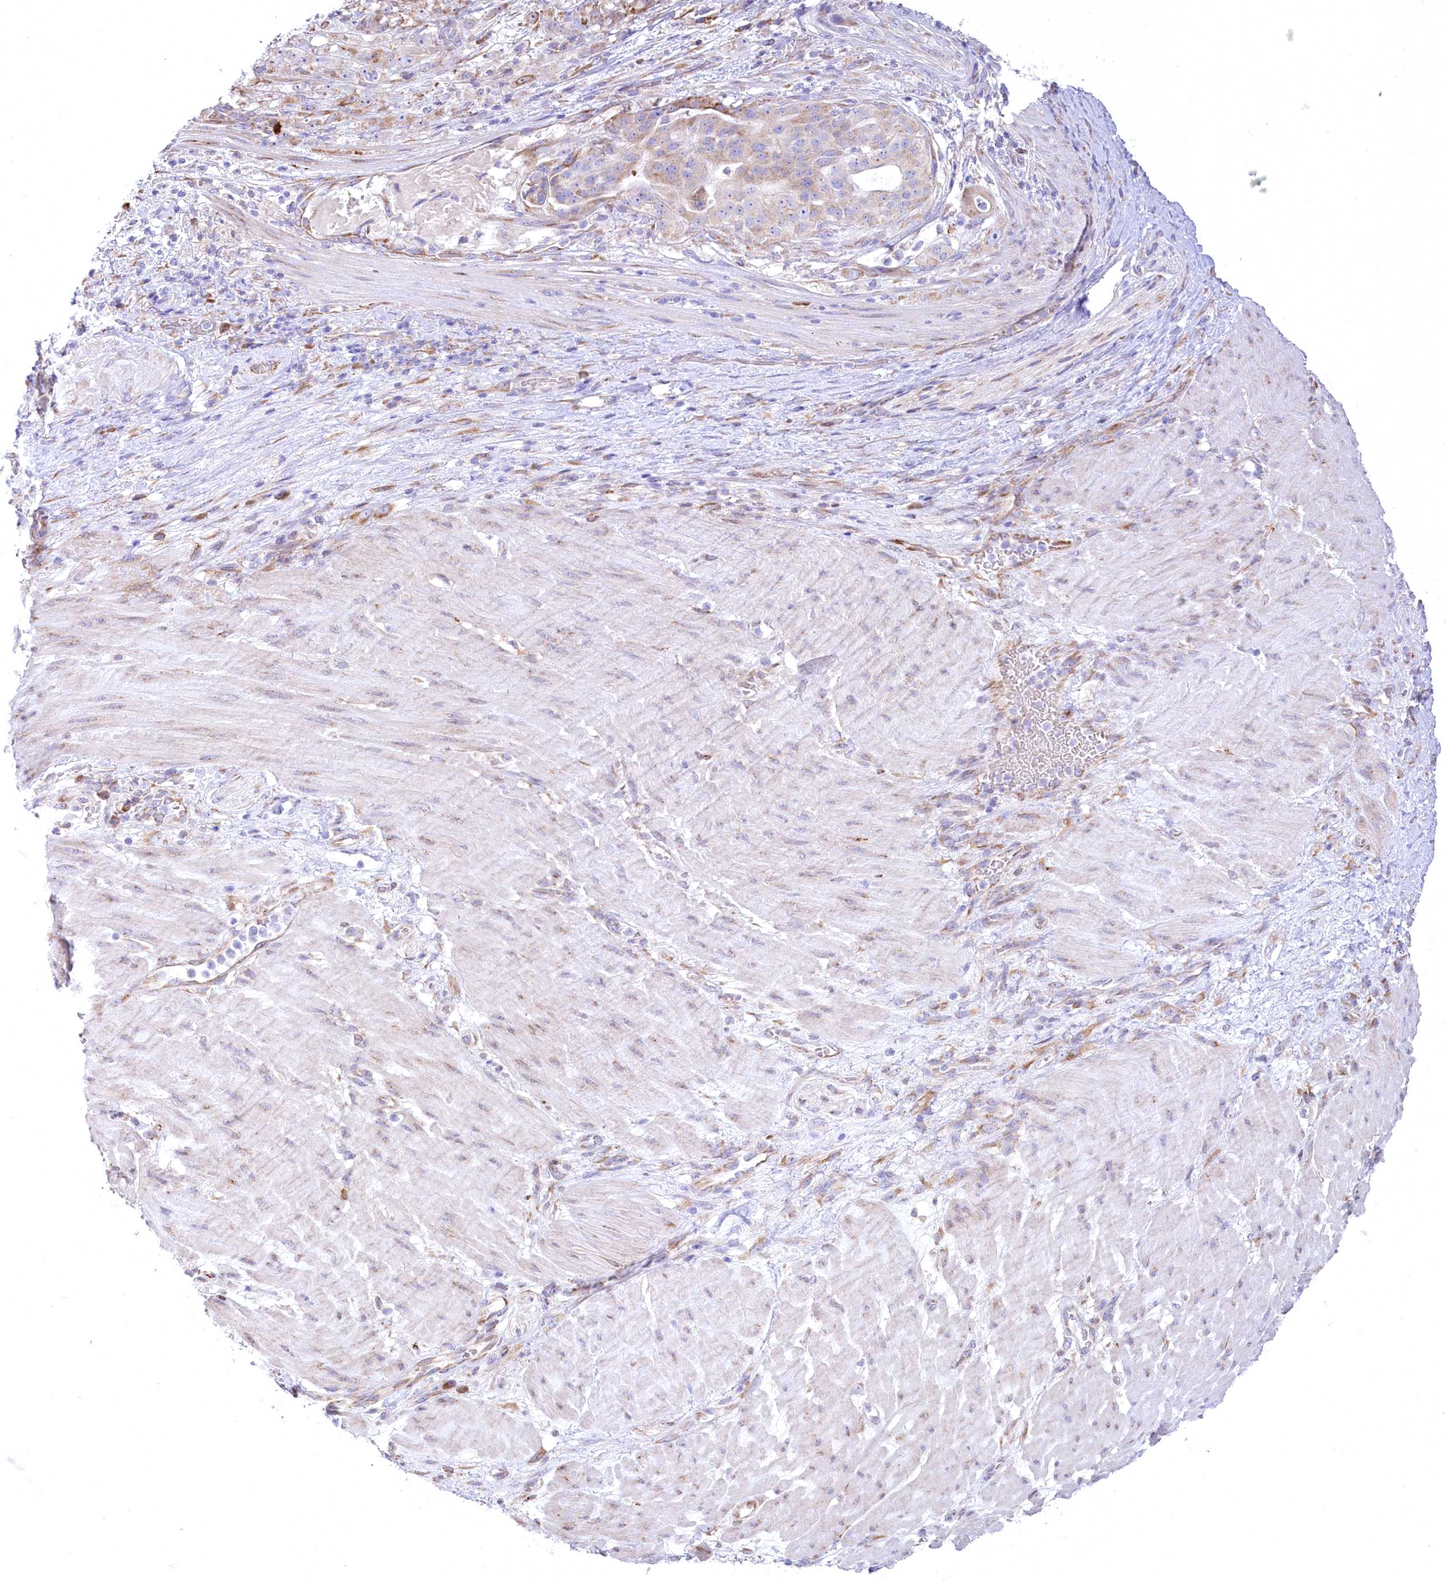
{"staining": {"intensity": "weak", "quantity": "<25%", "location": "cytoplasmic/membranous"}, "tissue": "stomach cancer", "cell_type": "Tumor cells", "image_type": "cancer", "snomed": [{"axis": "morphology", "description": "Adenocarcinoma, NOS"}, {"axis": "topography", "description": "Stomach"}], "caption": "Micrograph shows no significant protein staining in tumor cells of stomach cancer (adenocarcinoma).", "gene": "STT3B", "patient": {"sex": "male", "age": 48}}